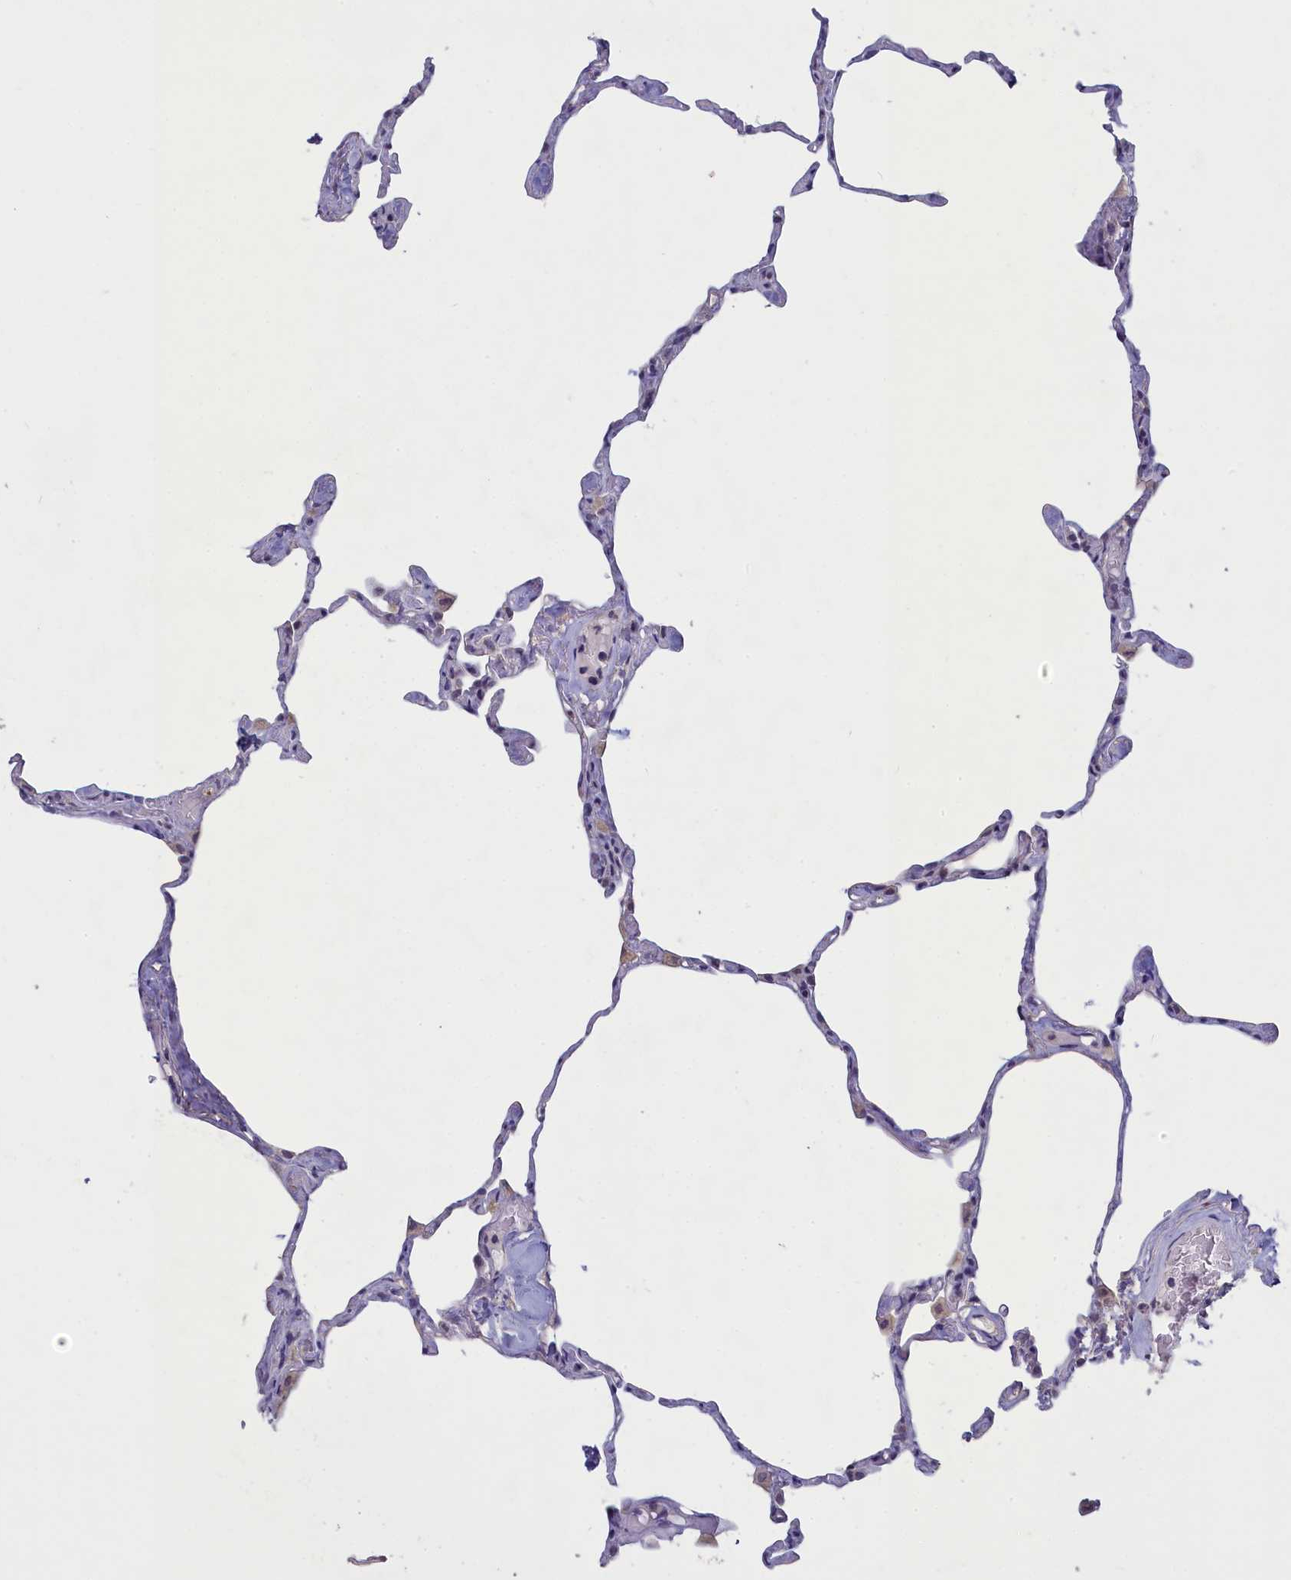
{"staining": {"intensity": "negative", "quantity": "none", "location": "none"}, "tissue": "lung", "cell_type": "Alveolar cells", "image_type": "normal", "snomed": [{"axis": "morphology", "description": "Normal tissue, NOS"}, {"axis": "topography", "description": "Lung"}], "caption": "Immunohistochemical staining of benign human lung shows no significant expression in alveolar cells.", "gene": "UCHL3", "patient": {"sex": "male", "age": 65}}